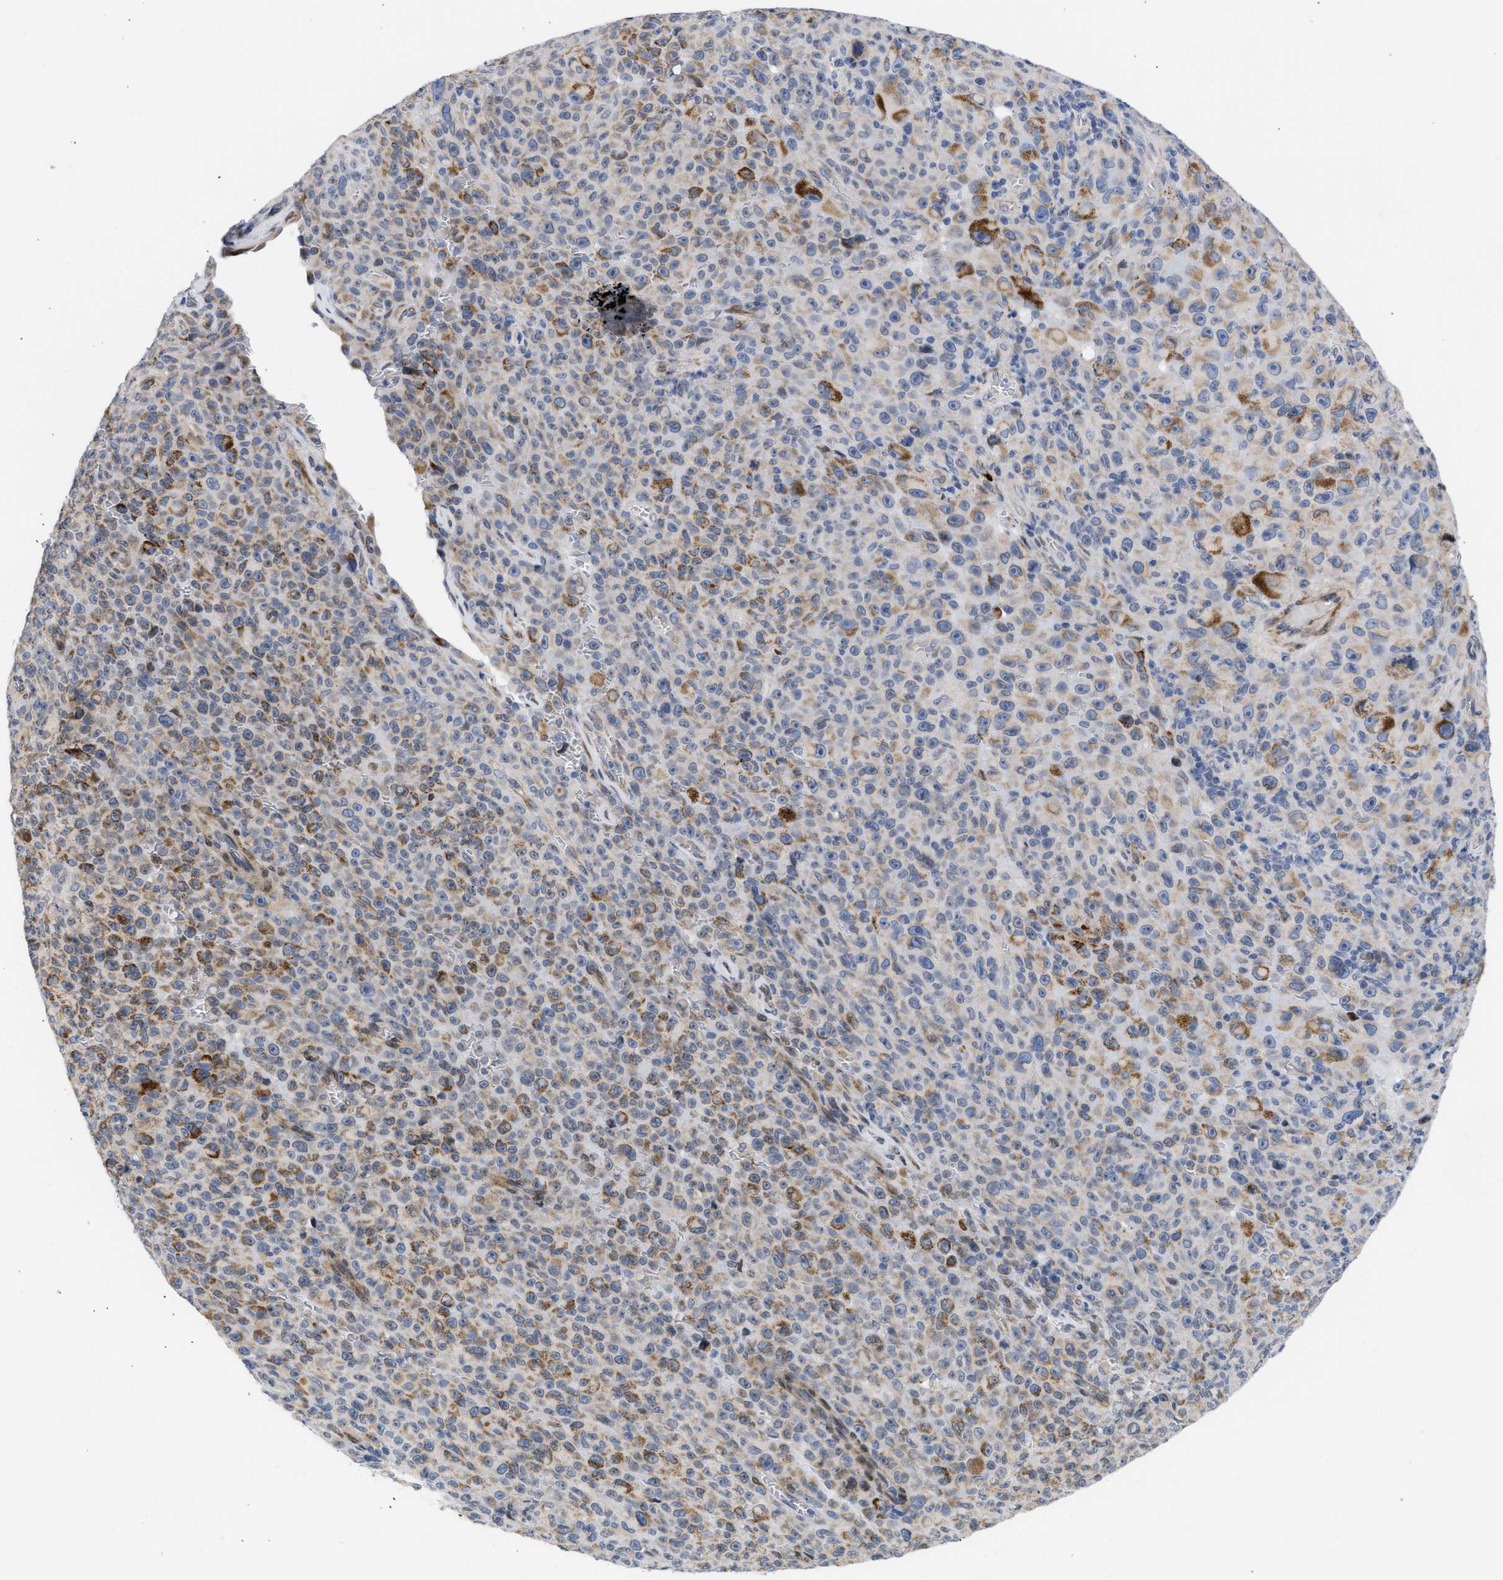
{"staining": {"intensity": "moderate", "quantity": "25%-75%", "location": "cytoplasmic/membranous"}, "tissue": "melanoma", "cell_type": "Tumor cells", "image_type": "cancer", "snomed": [{"axis": "morphology", "description": "Malignant melanoma, NOS"}, {"axis": "topography", "description": "Skin"}], "caption": "The immunohistochemical stain shows moderate cytoplasmic/membranous positivity in tumor cells of malignant melanoma tissue. The protein of interest is stained brown, and the nuclei are stained in blue (DAB IHC with brightfield microscopy, high magnification).", "gene": "NUP35", "patient": {"sex": "female", "age": 82}}